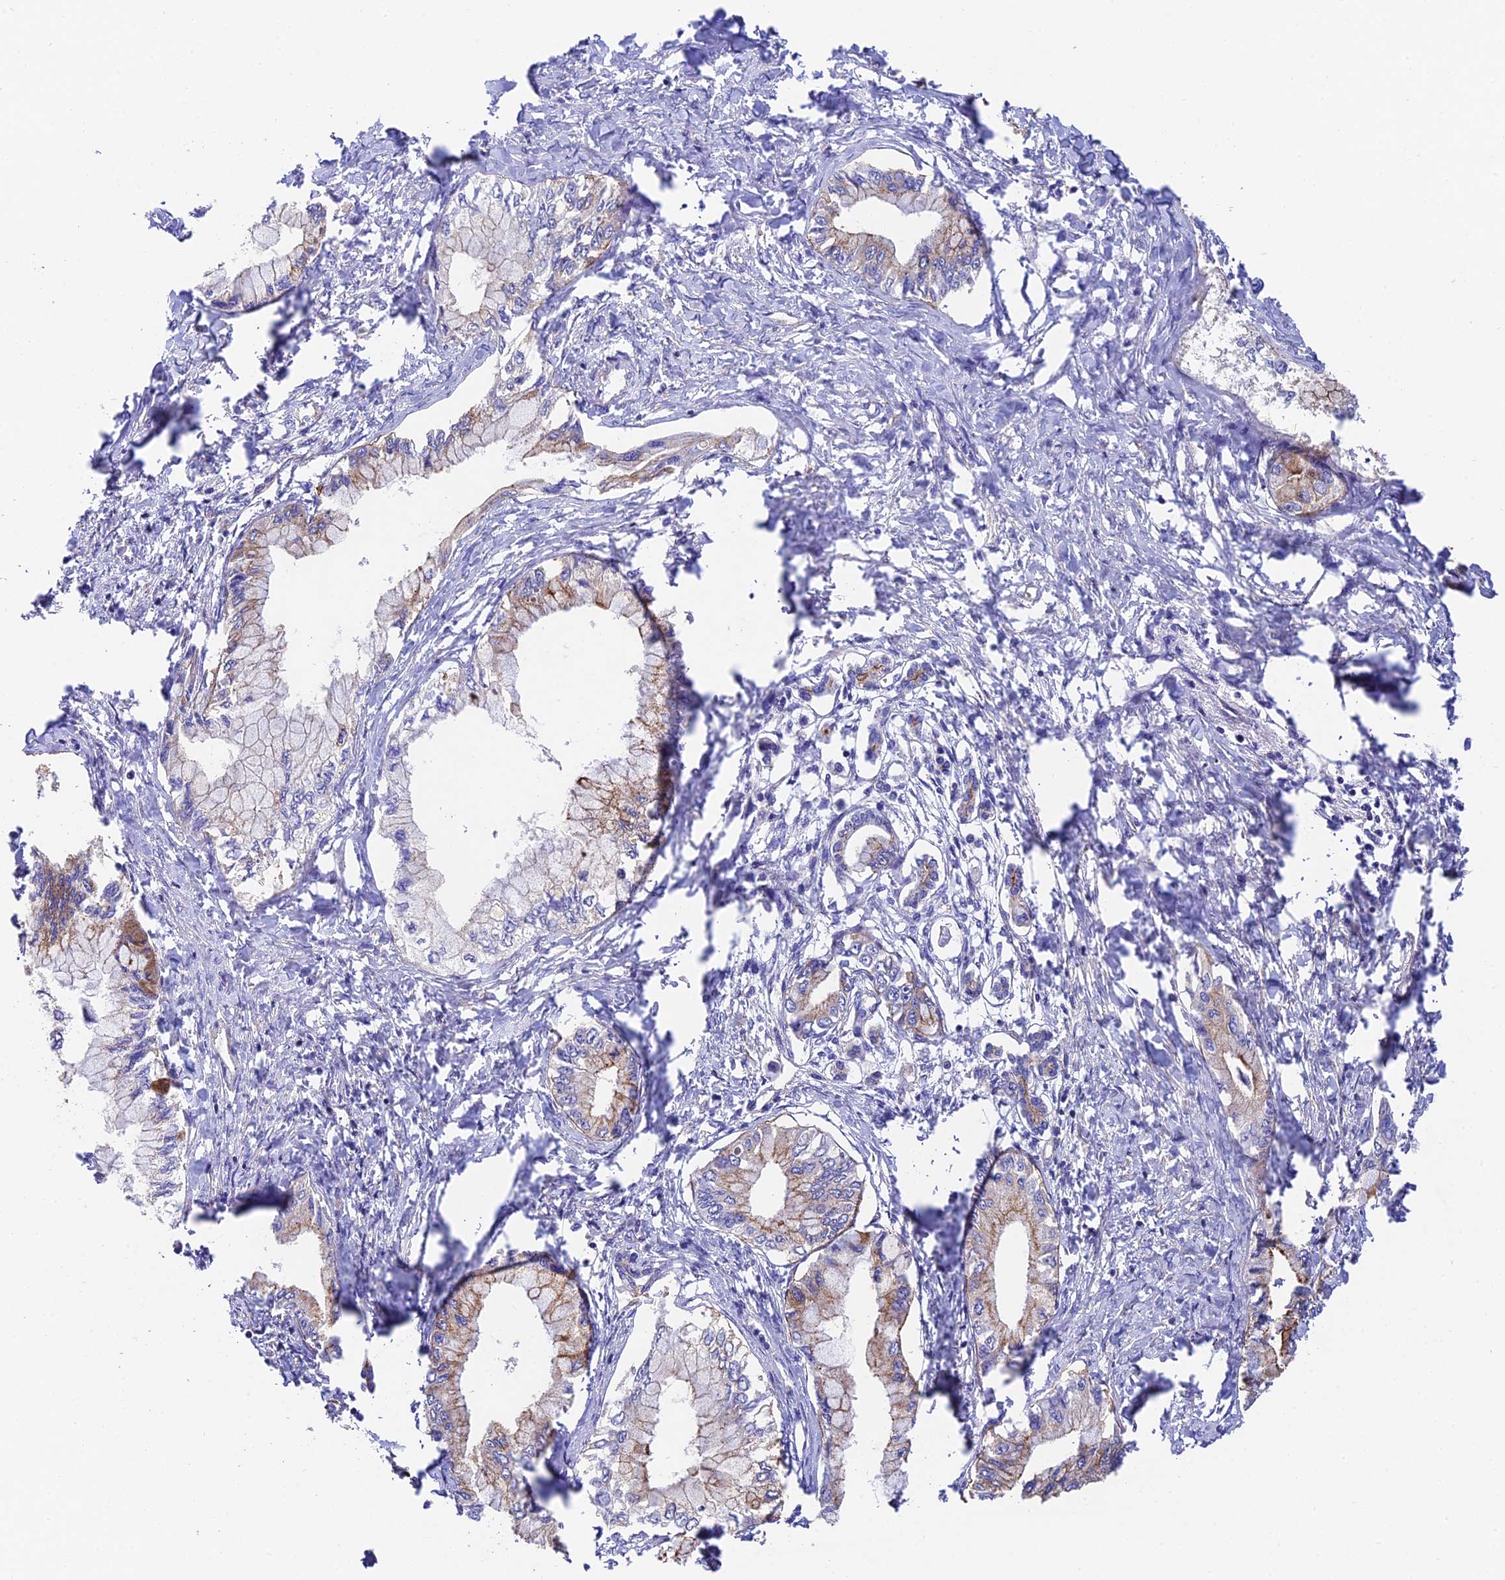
{"staining": {"intensity": "moderate", "quantity": "<25%", "location": "cytoplasmic/membranous"}, "tissue": "pancreatic cancer", "cell_type": "Tumor cells", "image_type": "cancer", "snomed": [{"axis": "morphology", "description": "Adenocarcinoma, NOS"}, {"axis": "topography", "description": "Pancreas"}], "caption": "Protein staining displays moderate cytoplasmic/membranous staining in approximately <25% of tumor cells in pancreatic cancer (adenocarcinoma).", "gene": "QRFP", "patient": {"sex": "male", "age": 48}}